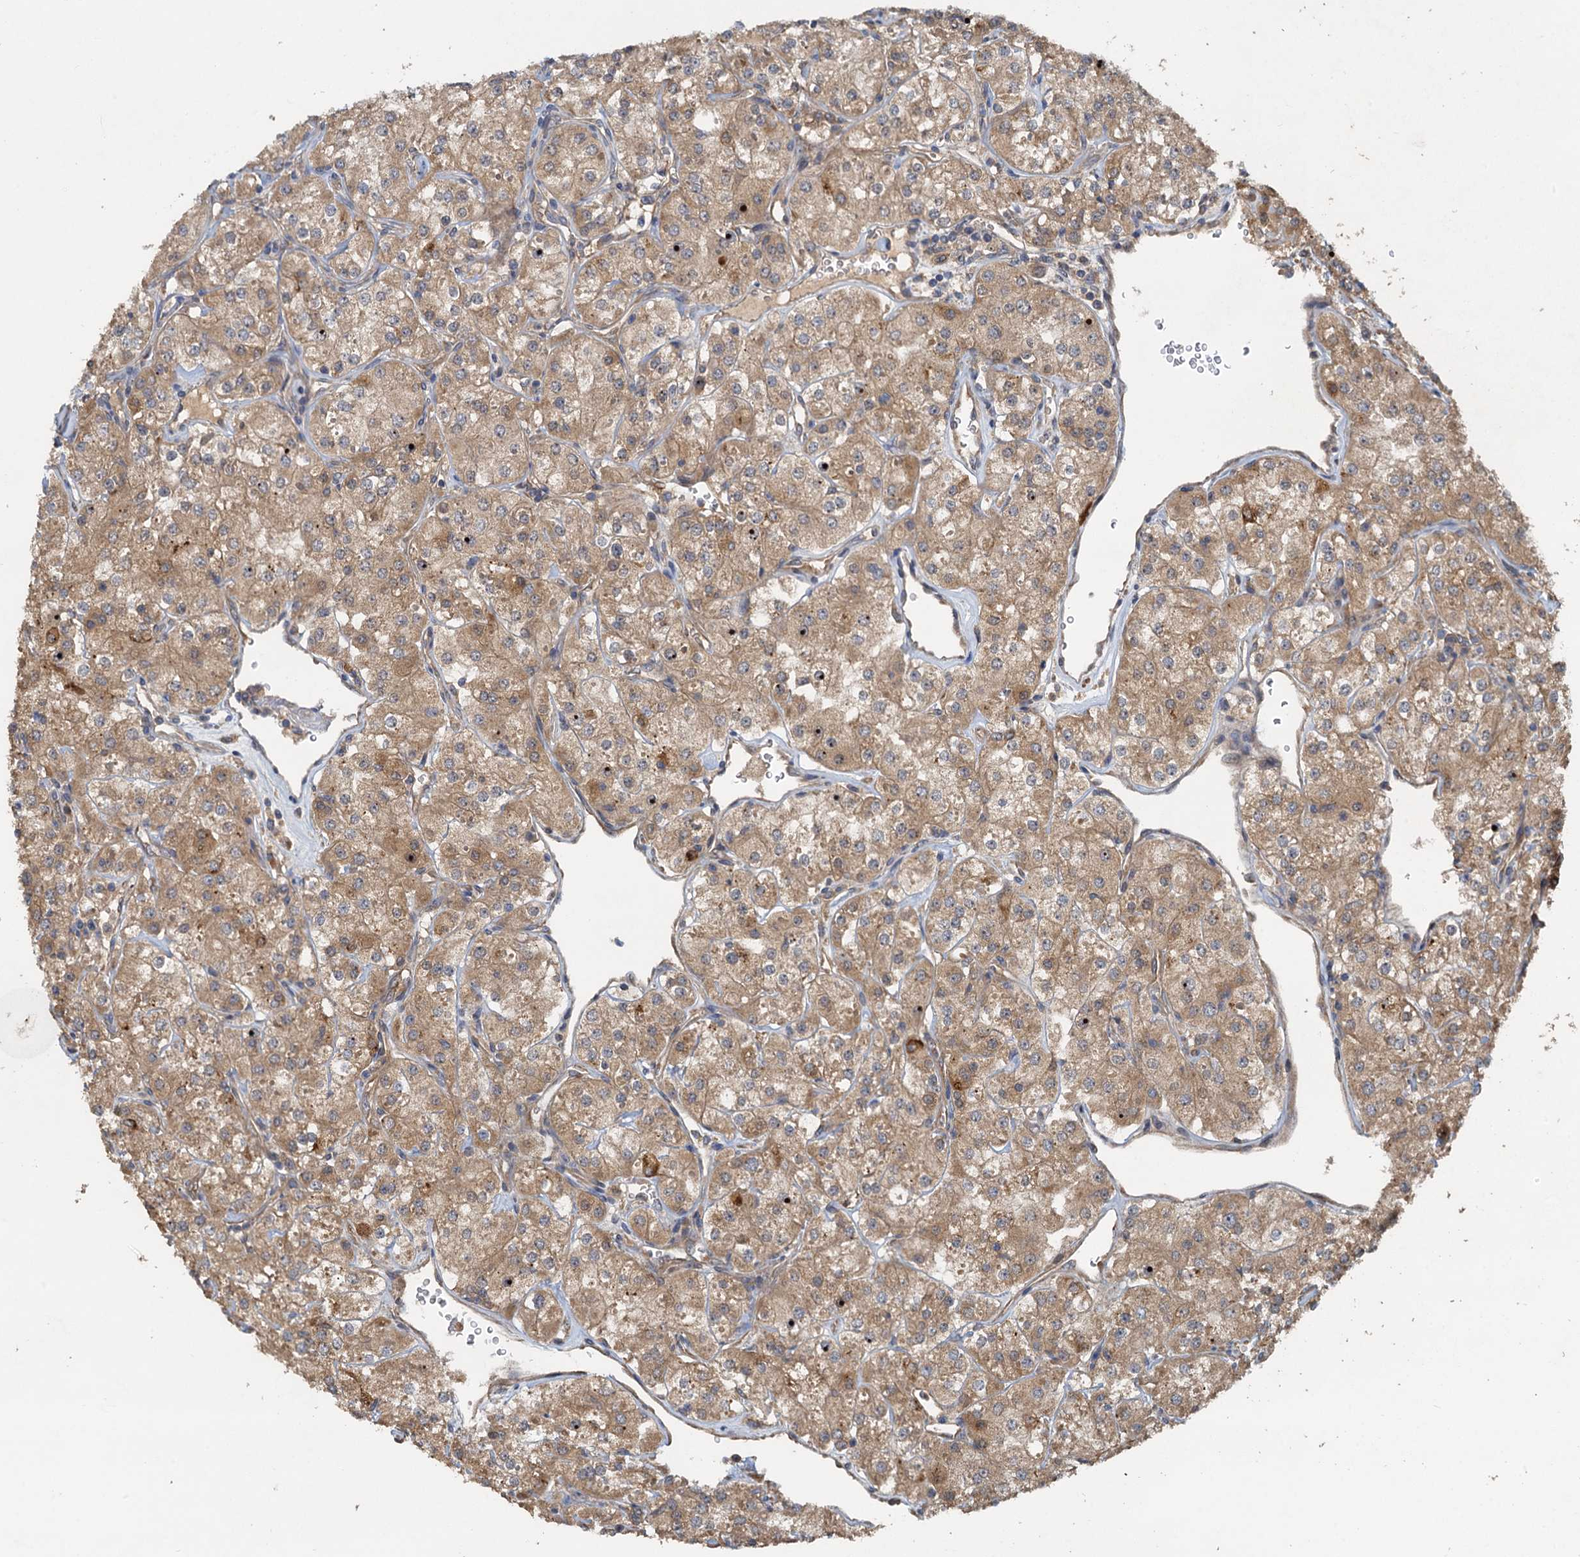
{"staining": {"intensity": "moderate", "quantity": ">75%", "location": "cytoplasmic/membranous"}, "tissue": "renal cancer", "cell_type": "Tumor cells", "image_type": "cancer", "snomed": [{"axis": "morphology", "description": "Adenocarcinoma, NOS"}, {"axis": "topography", "description": "Kidney"}], "caption": "Brown immunohistochemical staining in adenocarcinoma (renal) demonstrates moderate cytoplasmic/membranous expression in about >75% of tumor cells. (DAB (3,3'-diaminobenzidine) IHC, brown staining for protein, blue staining for nuclei).", "gene": "HYI", "patient": {"sex": "male", "age": 77}}